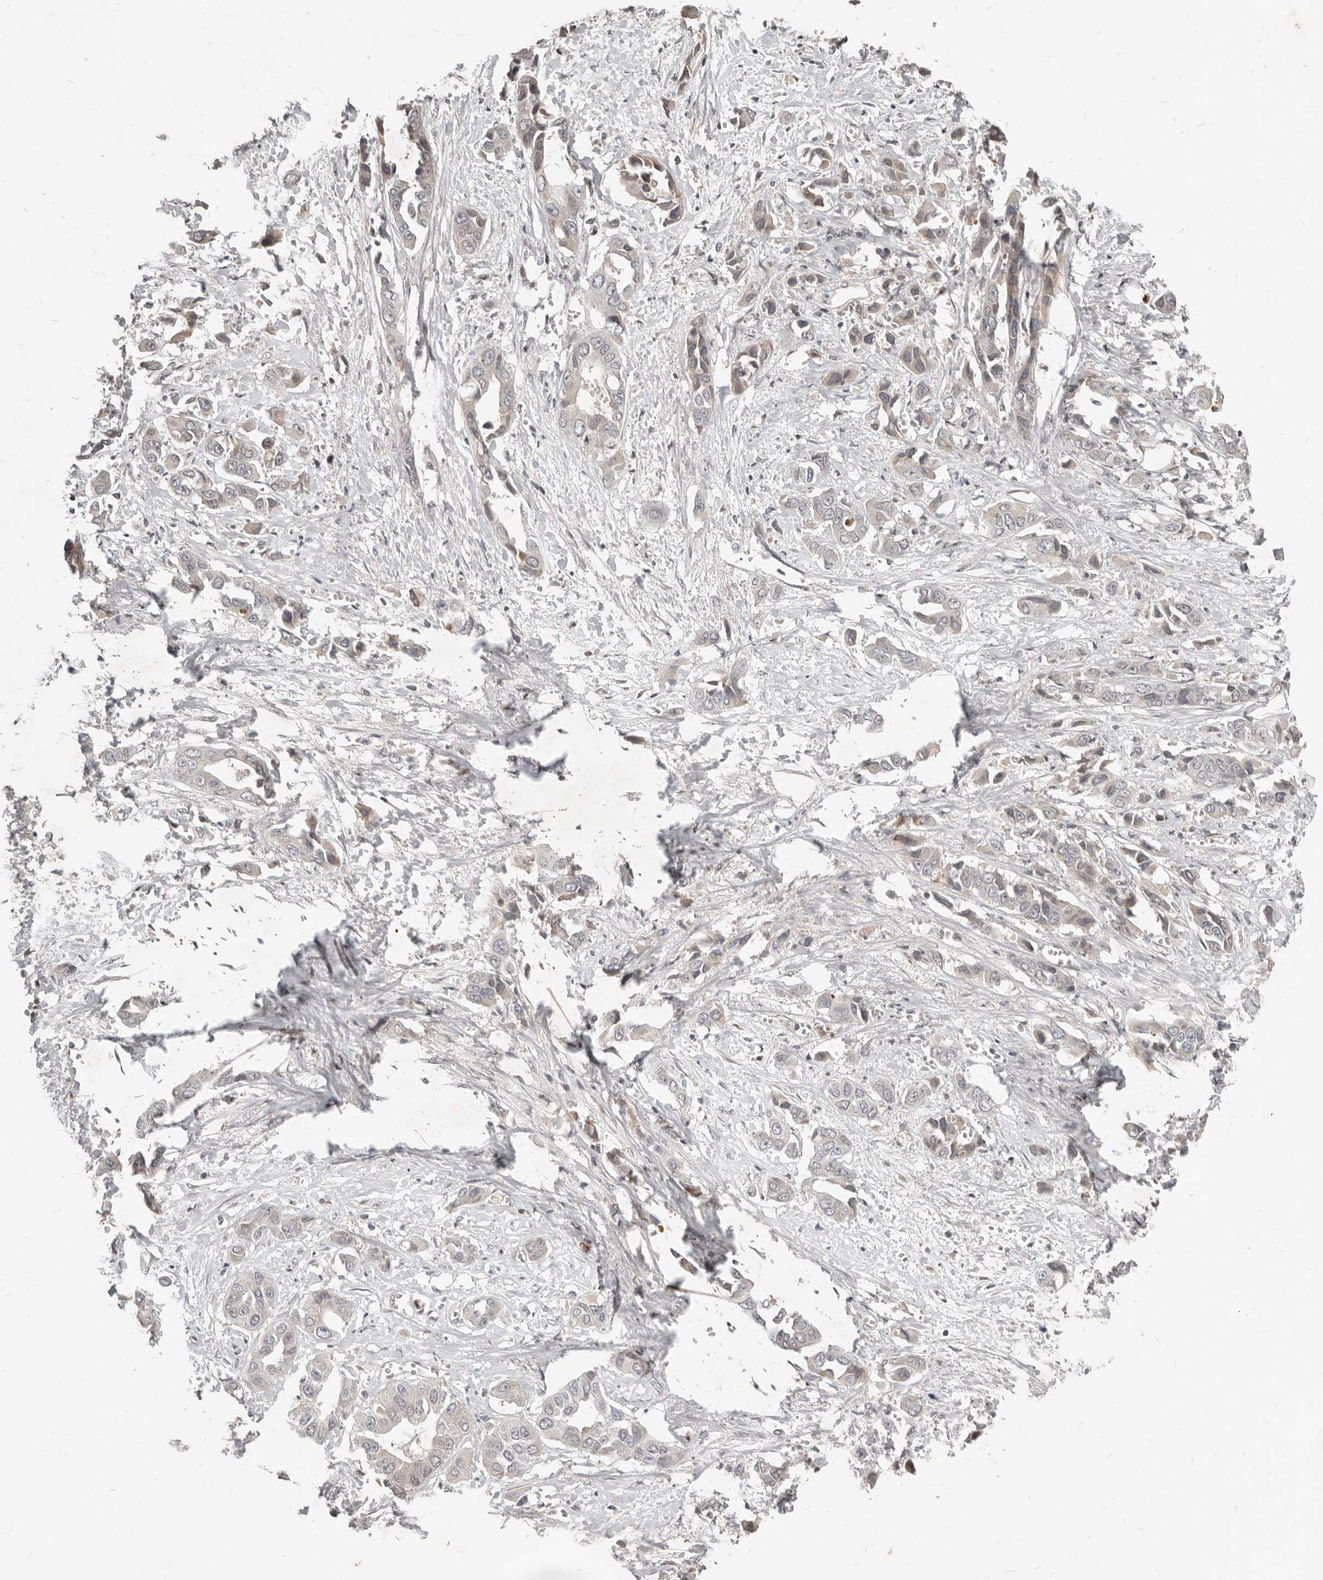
{"staining": {"intensity": "negative", "quantity": "none", "location": "none"}, "tissue": "liver cancer", "cell_type": "Tumor cells", "image_type": "cancer", "snomed": [{"axis": "morphology", "description": "Cholangiocarcinoma"}, {"axis": "topography", "description": "Liver"}], "caption": "Immunohistochemistry (IHC) micrograph of human liver cholangiocarcinoma stained for a protein (brown), which shows no staining in tumor cells.", "gene": "NPY4R", "patient": {"sex": "female", "age": 52}}